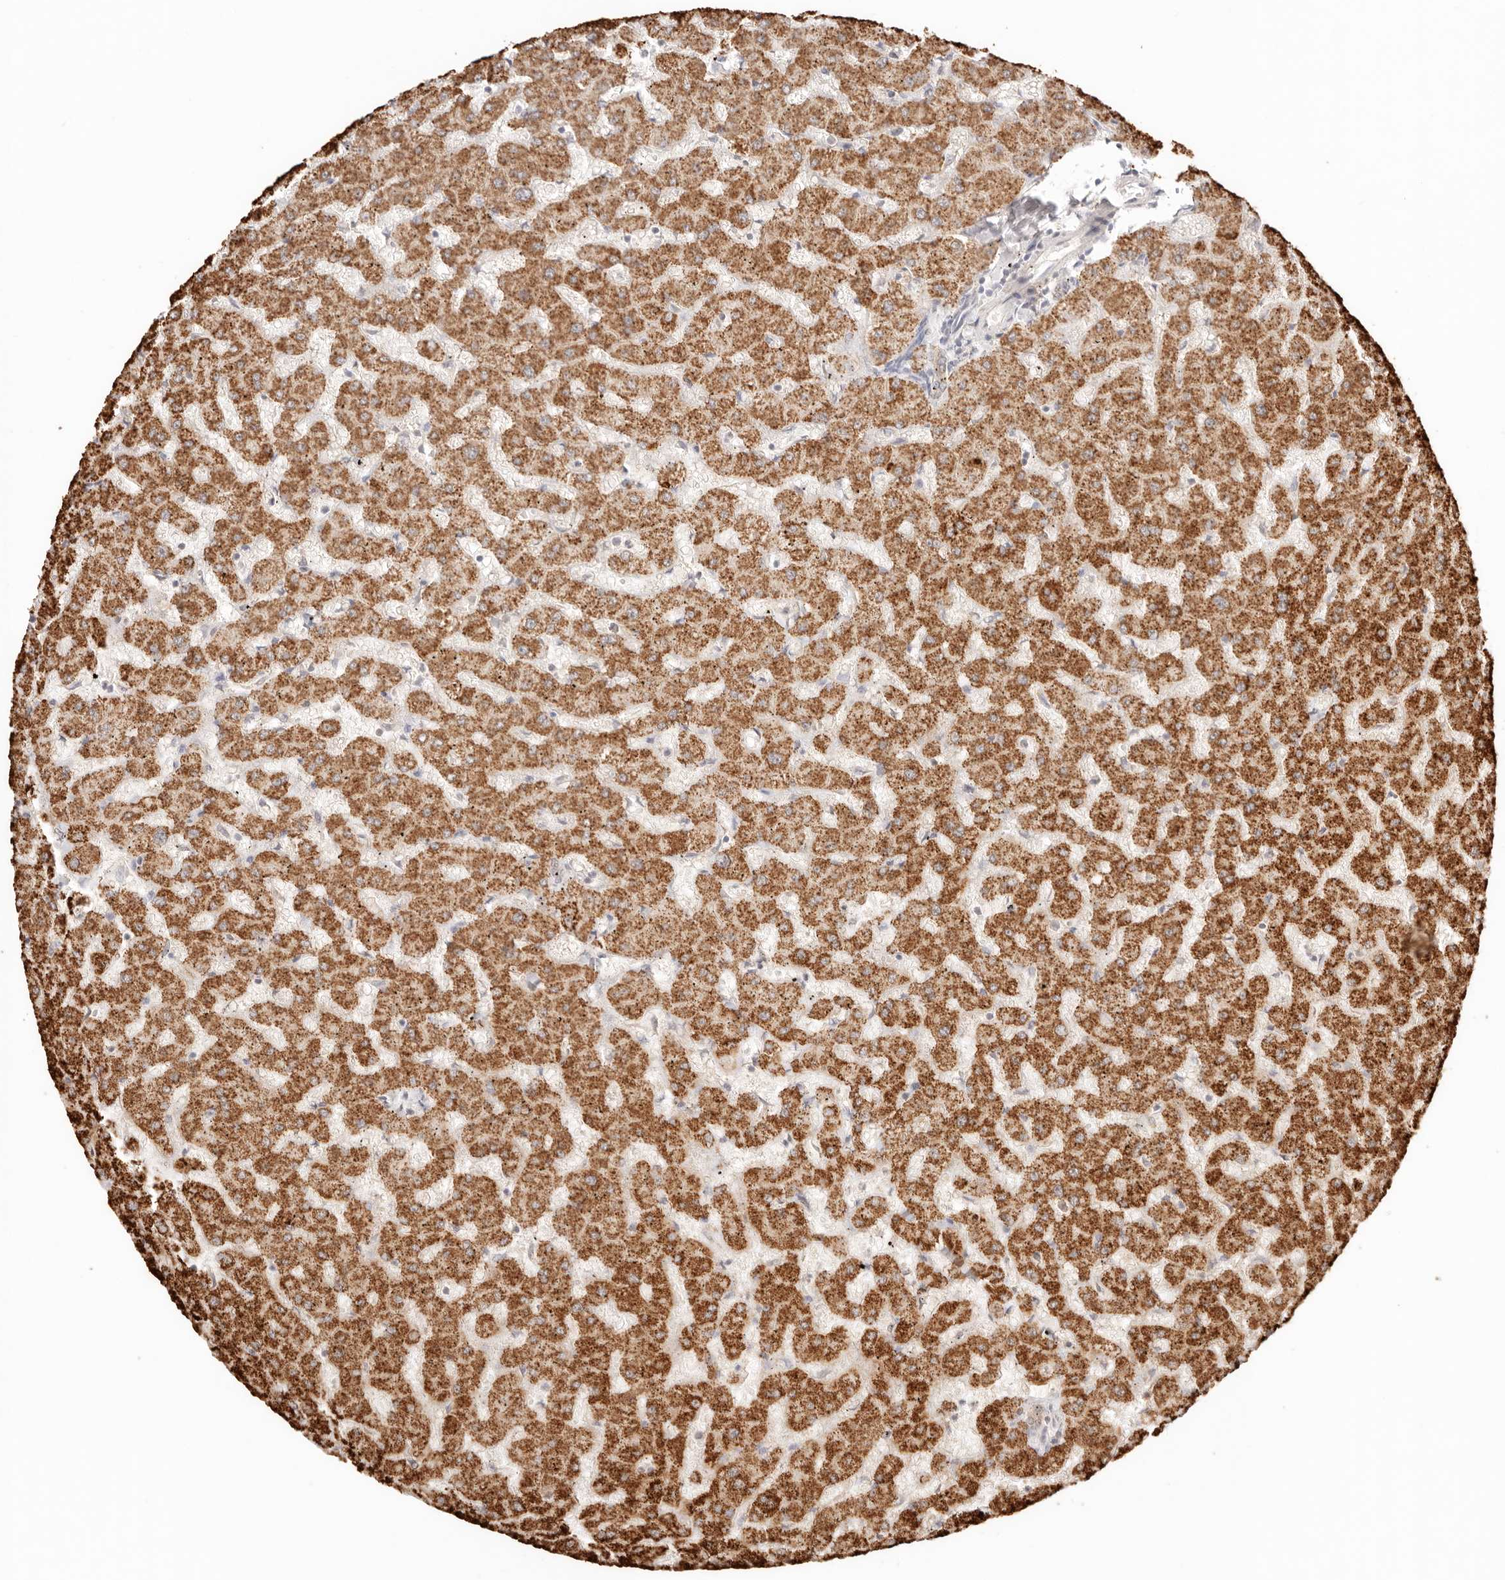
{"staining": {"intensity": "weak", "quantity": ">75%", "location": "cytoplasmic/membranous"}, "tissue": "liver", "cell_type": "Cholangiocytes", "image_type": "normal", "snomed": [{"axis": "morphology", "description": "Normal tissue, NOS"}, {"axis": "topography", "description": "Liver"}], "caption": "An image of human liver stained for a protein reveals weak cytoplasmic/membranous brown staining in cholangiocytes. Using DAB (3,3'-diaminobenzidine) (brown) and hematoxylin (blue) stains, captured at high magnification using brightfield microscopy.", "gene": "IL1R2", "patient": {"sex": "female", "age": 63}}